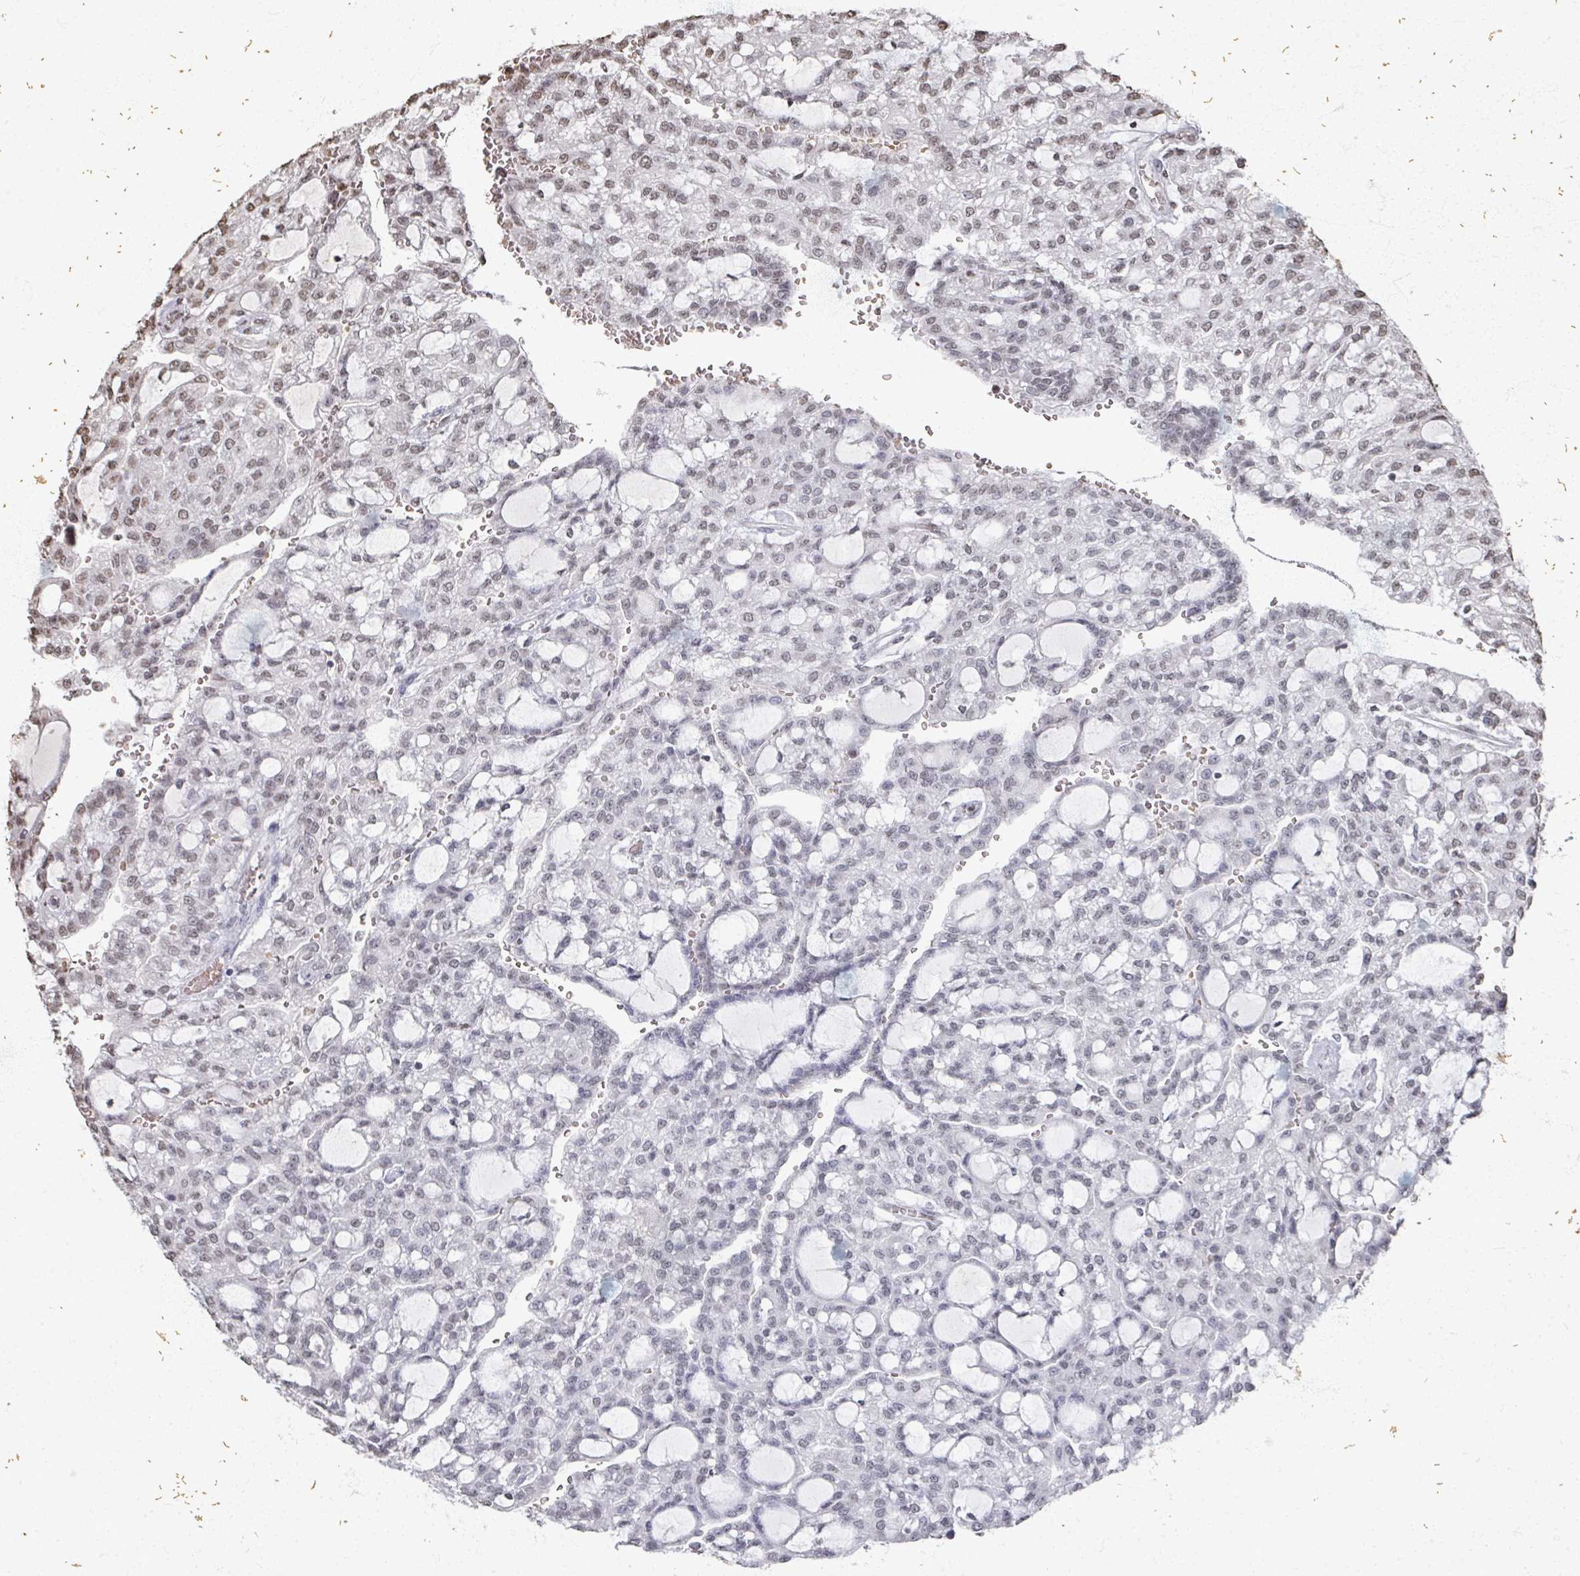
{"staining": {"intensity": "weak", "quantity": "<25%", "location": "nuclear"}, "tissue": "renal cancer", "cell_type": "Tumor cells", "image_type": "cancer", "snomed": [{"axis": "morphology", "description": "Adenocarcinoma, NOS"}, {"axis": "topography", "description": "Kidney"}], "caption": "Image shows no significant protein staining in tumor cells of adenocarcinoma (renal). (DAB immunohistochemistry (IHC), high magnification).", "gene": "DCUN1D5", "patient": {"sex": "male", "age": 63}}